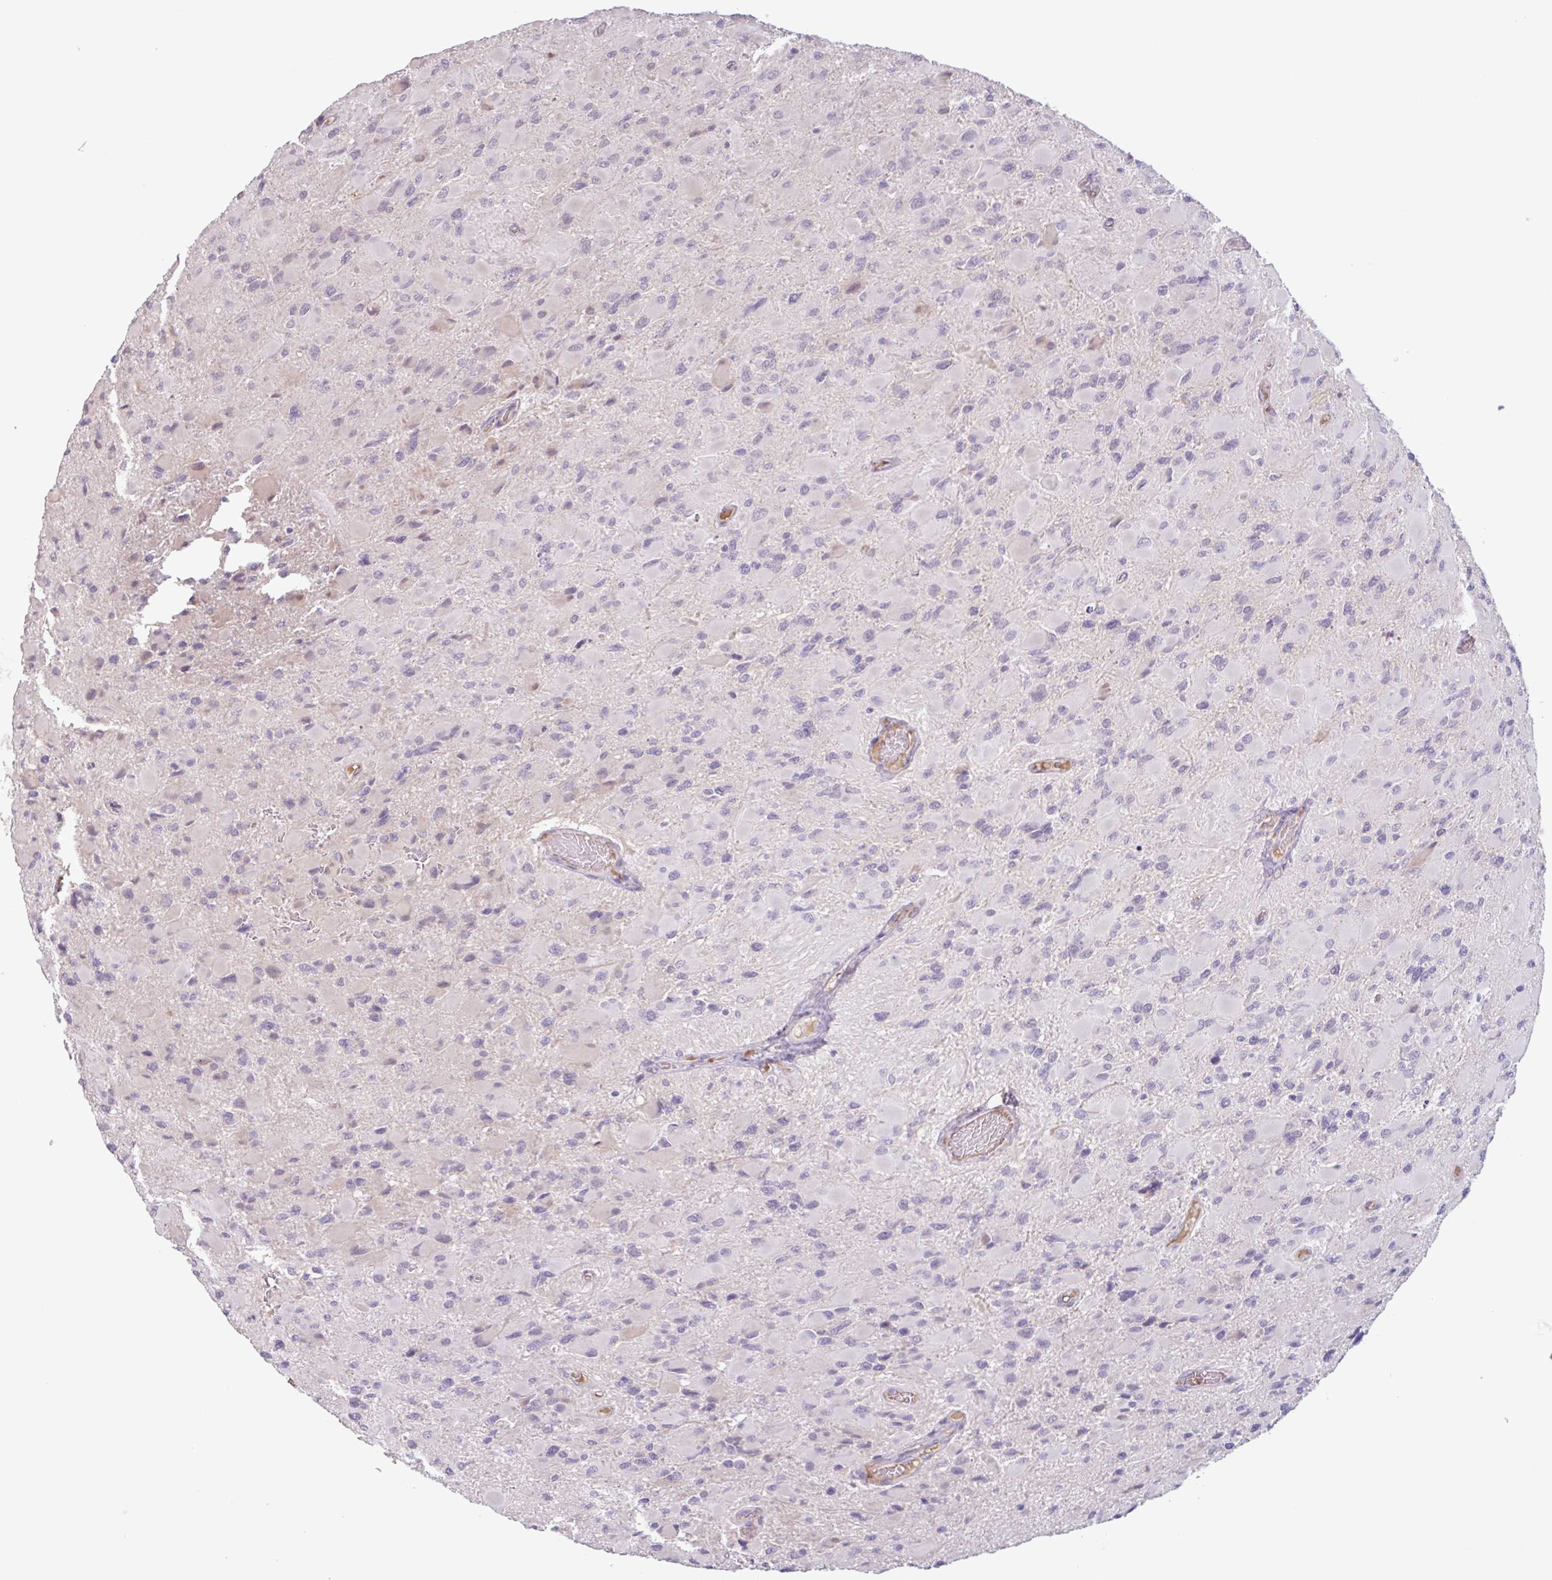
{"staining": {"intensity": "negative", "quantity": "none", "location": "none"}, "tissue": "glioma", "cell_type": "Tumor cells", "image_type": "cancer", "snomed": [{"axis": "morphology", "description": "Glioma, malignant, High grade"}, {"axis": "topography", "description": "Cerebral cortex"}], "caption": "IHC histopathology image of glioma stained for a protein (brown), which reveals no staining in tumor cells.", "gene": "TAF1D", "patient": {"sex": "female", "age": 36}}